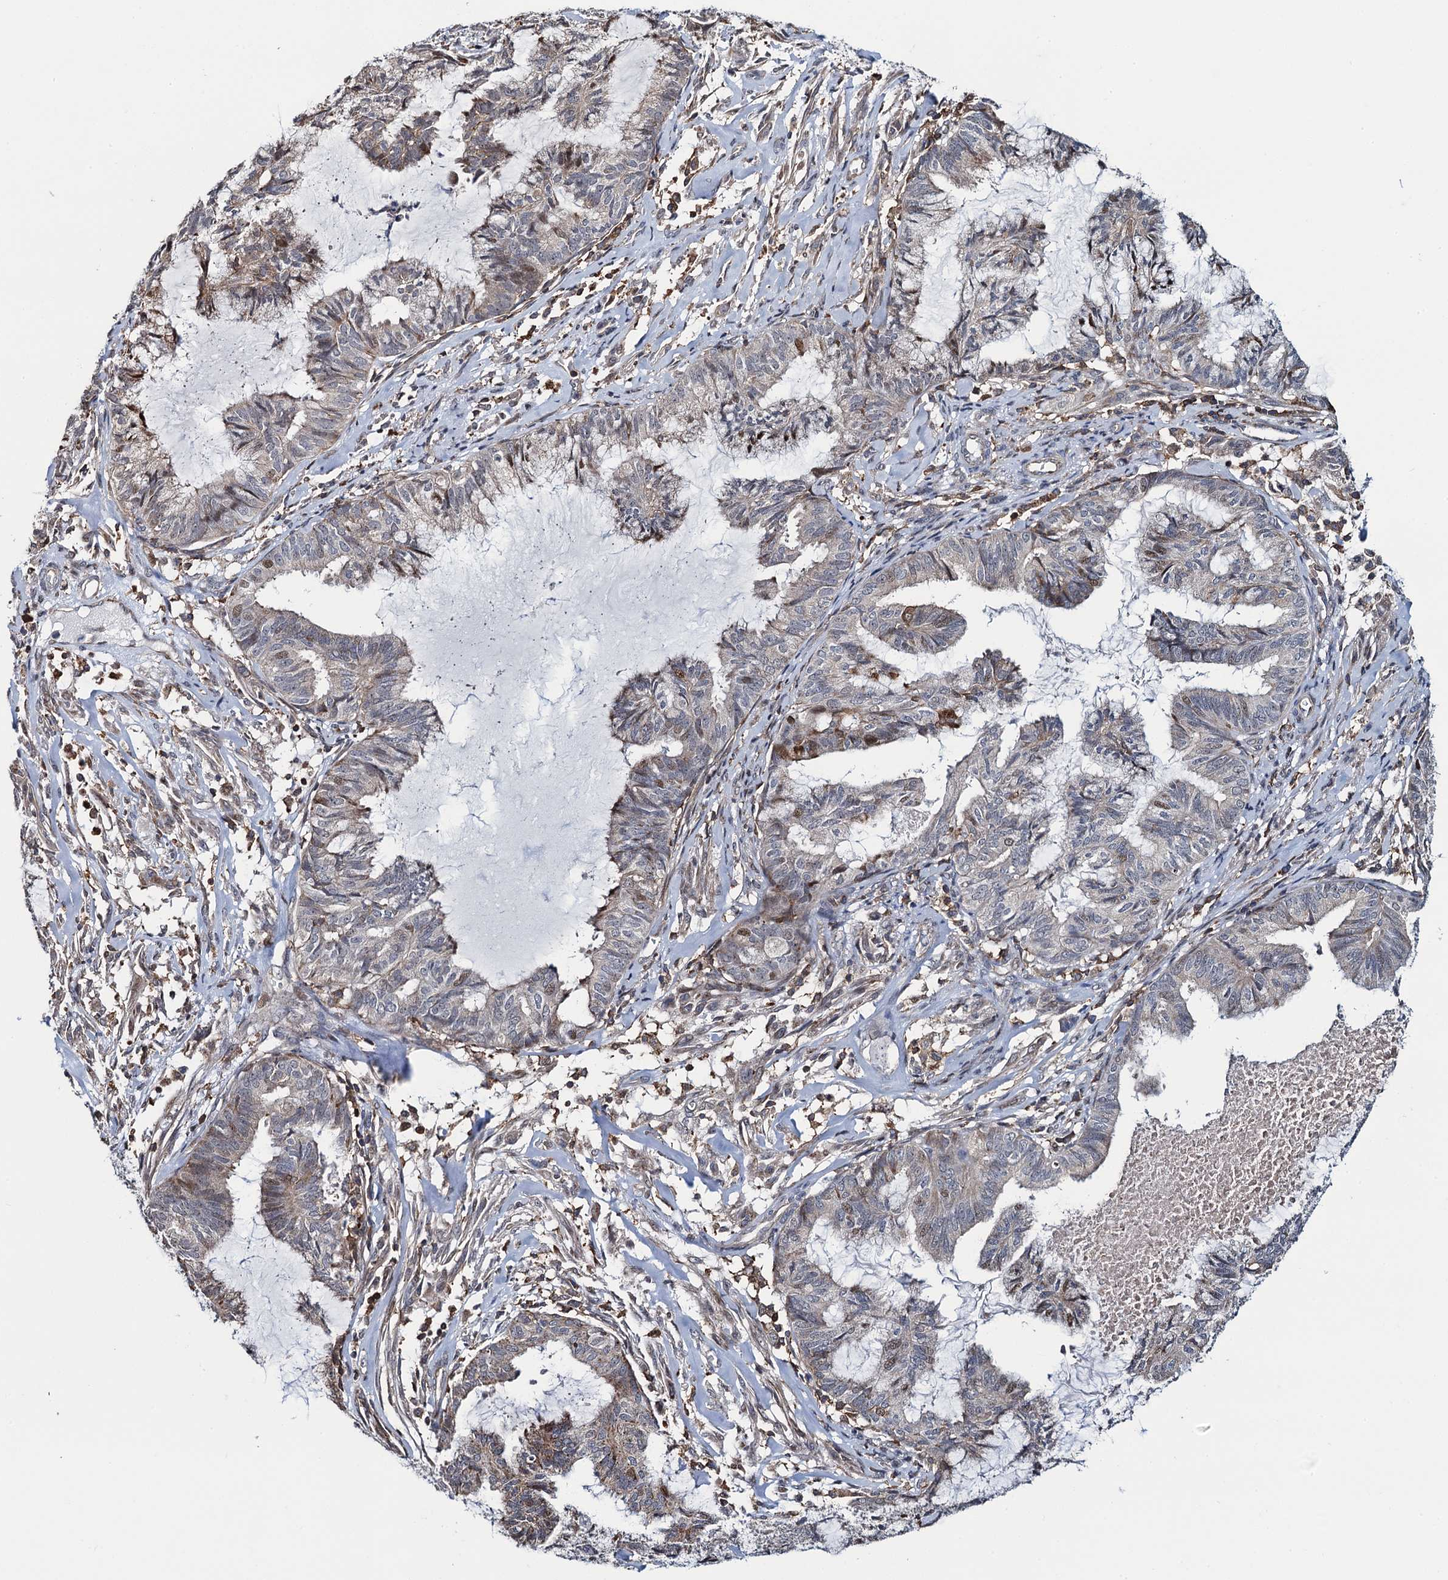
{"staining": {"intensity": "weak", "quantity": "<25%", "location": "cytoplasmic/membranous"}, "tissue": "endometrial cancer", "cell_type": "Tumor cells", "image_type": "cancer", "snomed": [{"axis": "morphology", "description": "Adenocarcinoma, NOS"}, {"axis": "topography", "description": "Endometrium"}], "caption": "A high-resolution image shows IHC staining of endometrial cancer (adenocarcinoma), which exhibits no significant staining in tumor cells.", "gene": "CCDC102A", "patient": {"sex": "female", "age": 86}}